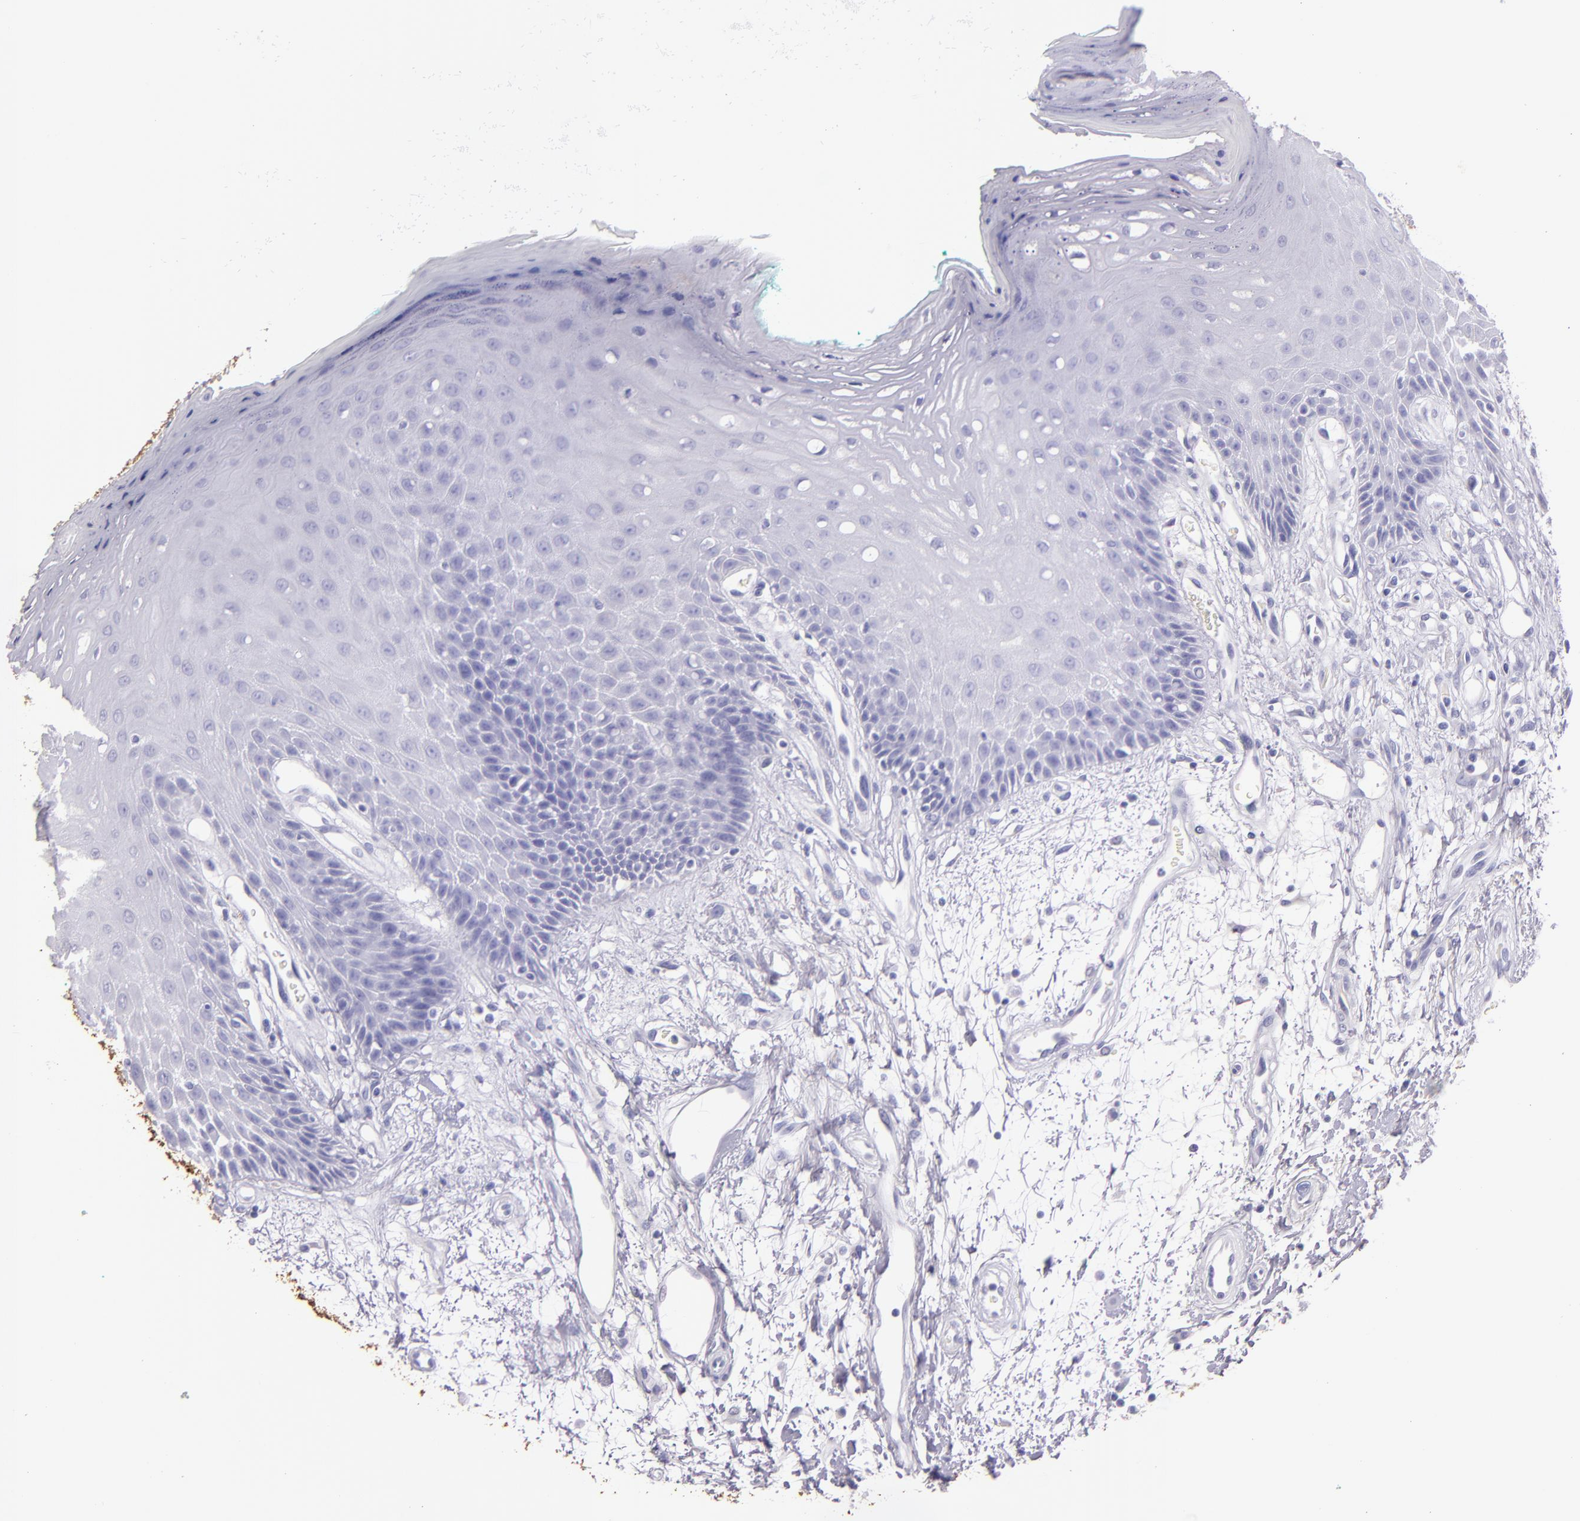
{"staining": {"intensity": "negative", "quantity": "none", "location": "none"}, "tissue": "oral mucosa", "cell_type": "Squamous epithelial cells", "image_type": "normal", "snomed": [{"axis": "morphology", "description": "Normal tissue, NOS"}, {"axis": "morphology", "description": "Squamous cell carcinoma, NOS"}, {"axis": "topography", "description": "Skeletal muscle"}, {"axis": "topography", "description": "Oral tissue"}, {"axis": "topography", "description": "Head-Neck"}], "caption": "Human oral mucosa stained for a protein using immunohistochemistry (IHC) demonstrates no staining in squamous epithelial cells.", "gene": "MUC5AC", "patient": {"sex": "female", "age": 84}}